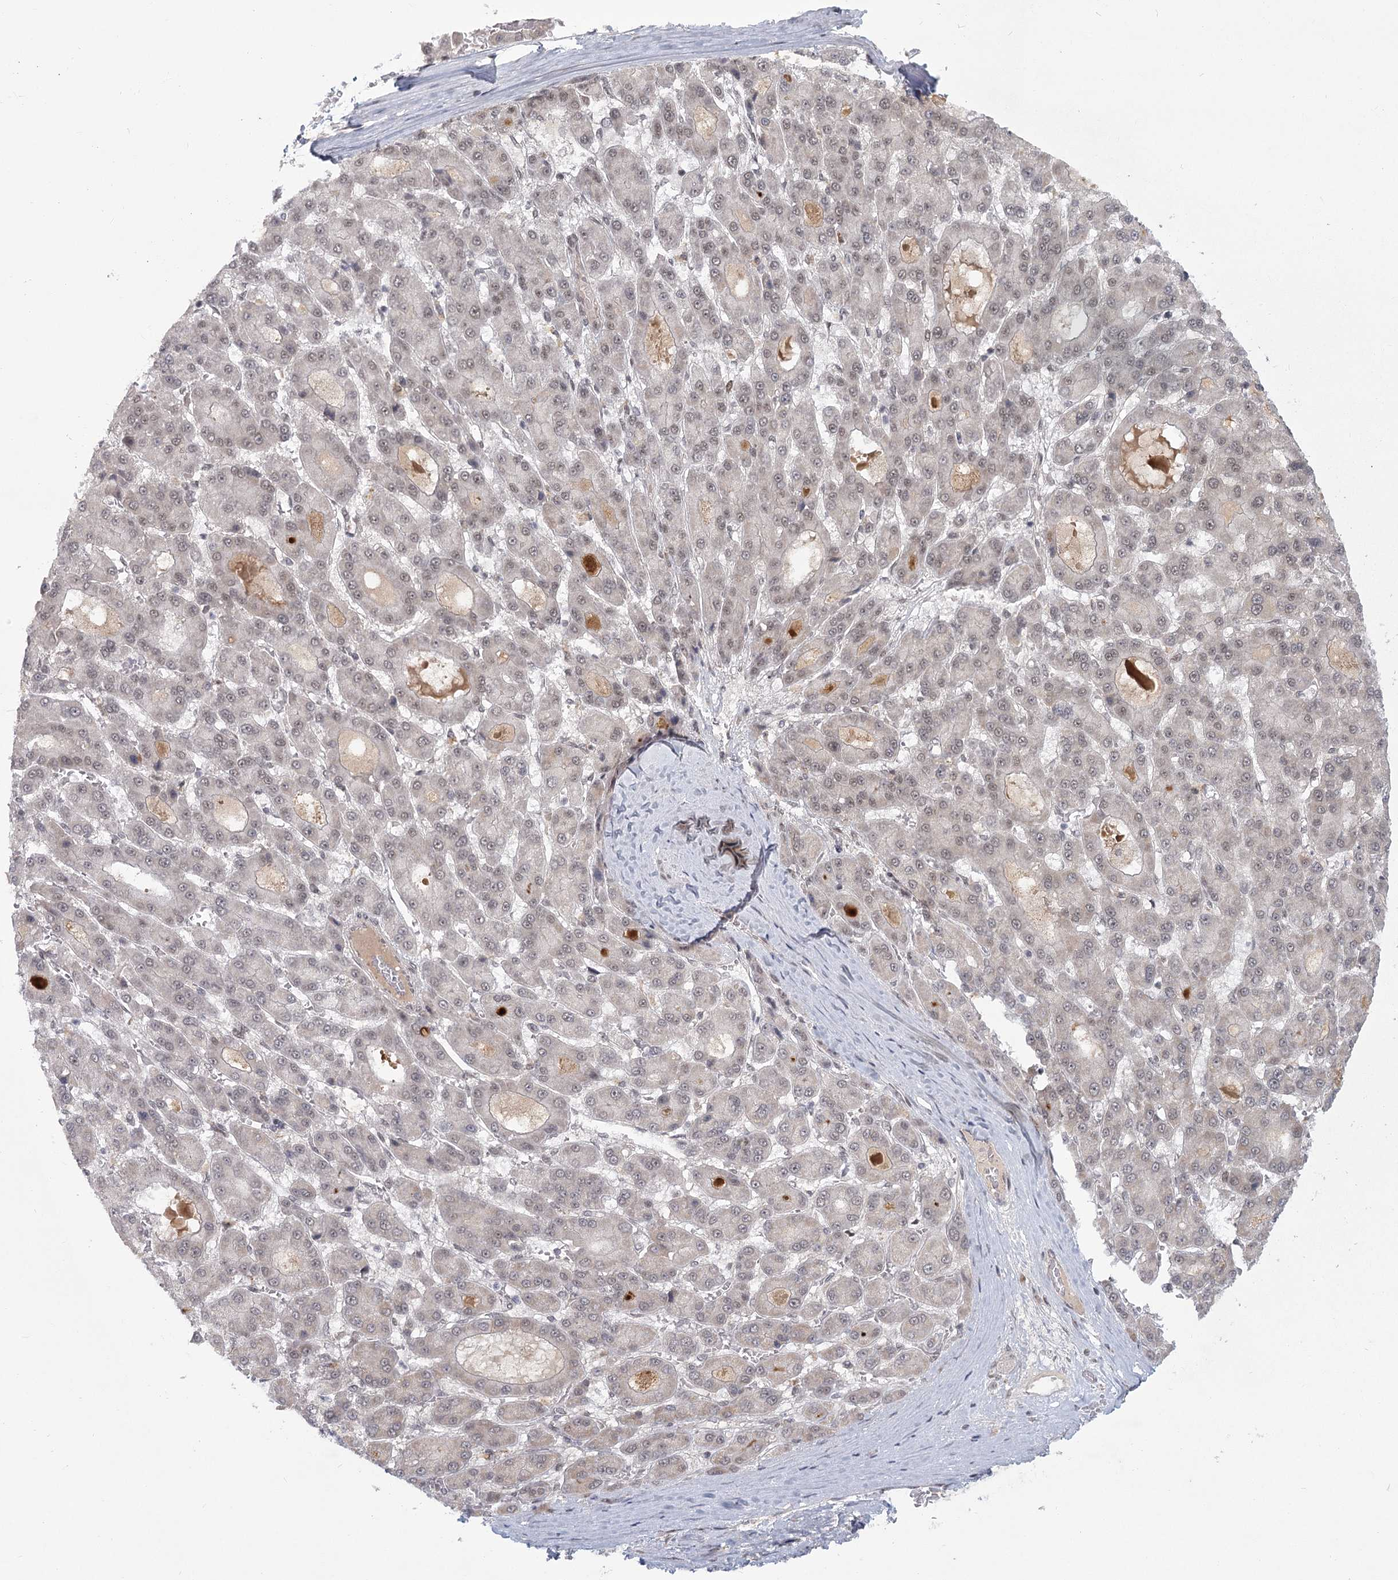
{"staining": {"intensity": "weak", "quantity": ">75%", "location": "nuclear"}, "tissue": "liver cancer", "cell_type": "Tumor cells", "image_type": "cancer", "snomed": [{"axis": "morphology", "description": "Carcinoma, Hepatocellular, NOS"}, {"axis": "topography", "description": "Liver"}], "caption": "Protein expression analysis of human hepatocellular carcinoma (liver) reveals weak nuclear staining in approximately >75% of tumor cells.", "gene": "CIB4", "patient": {"sex": "male", "age": 70}}